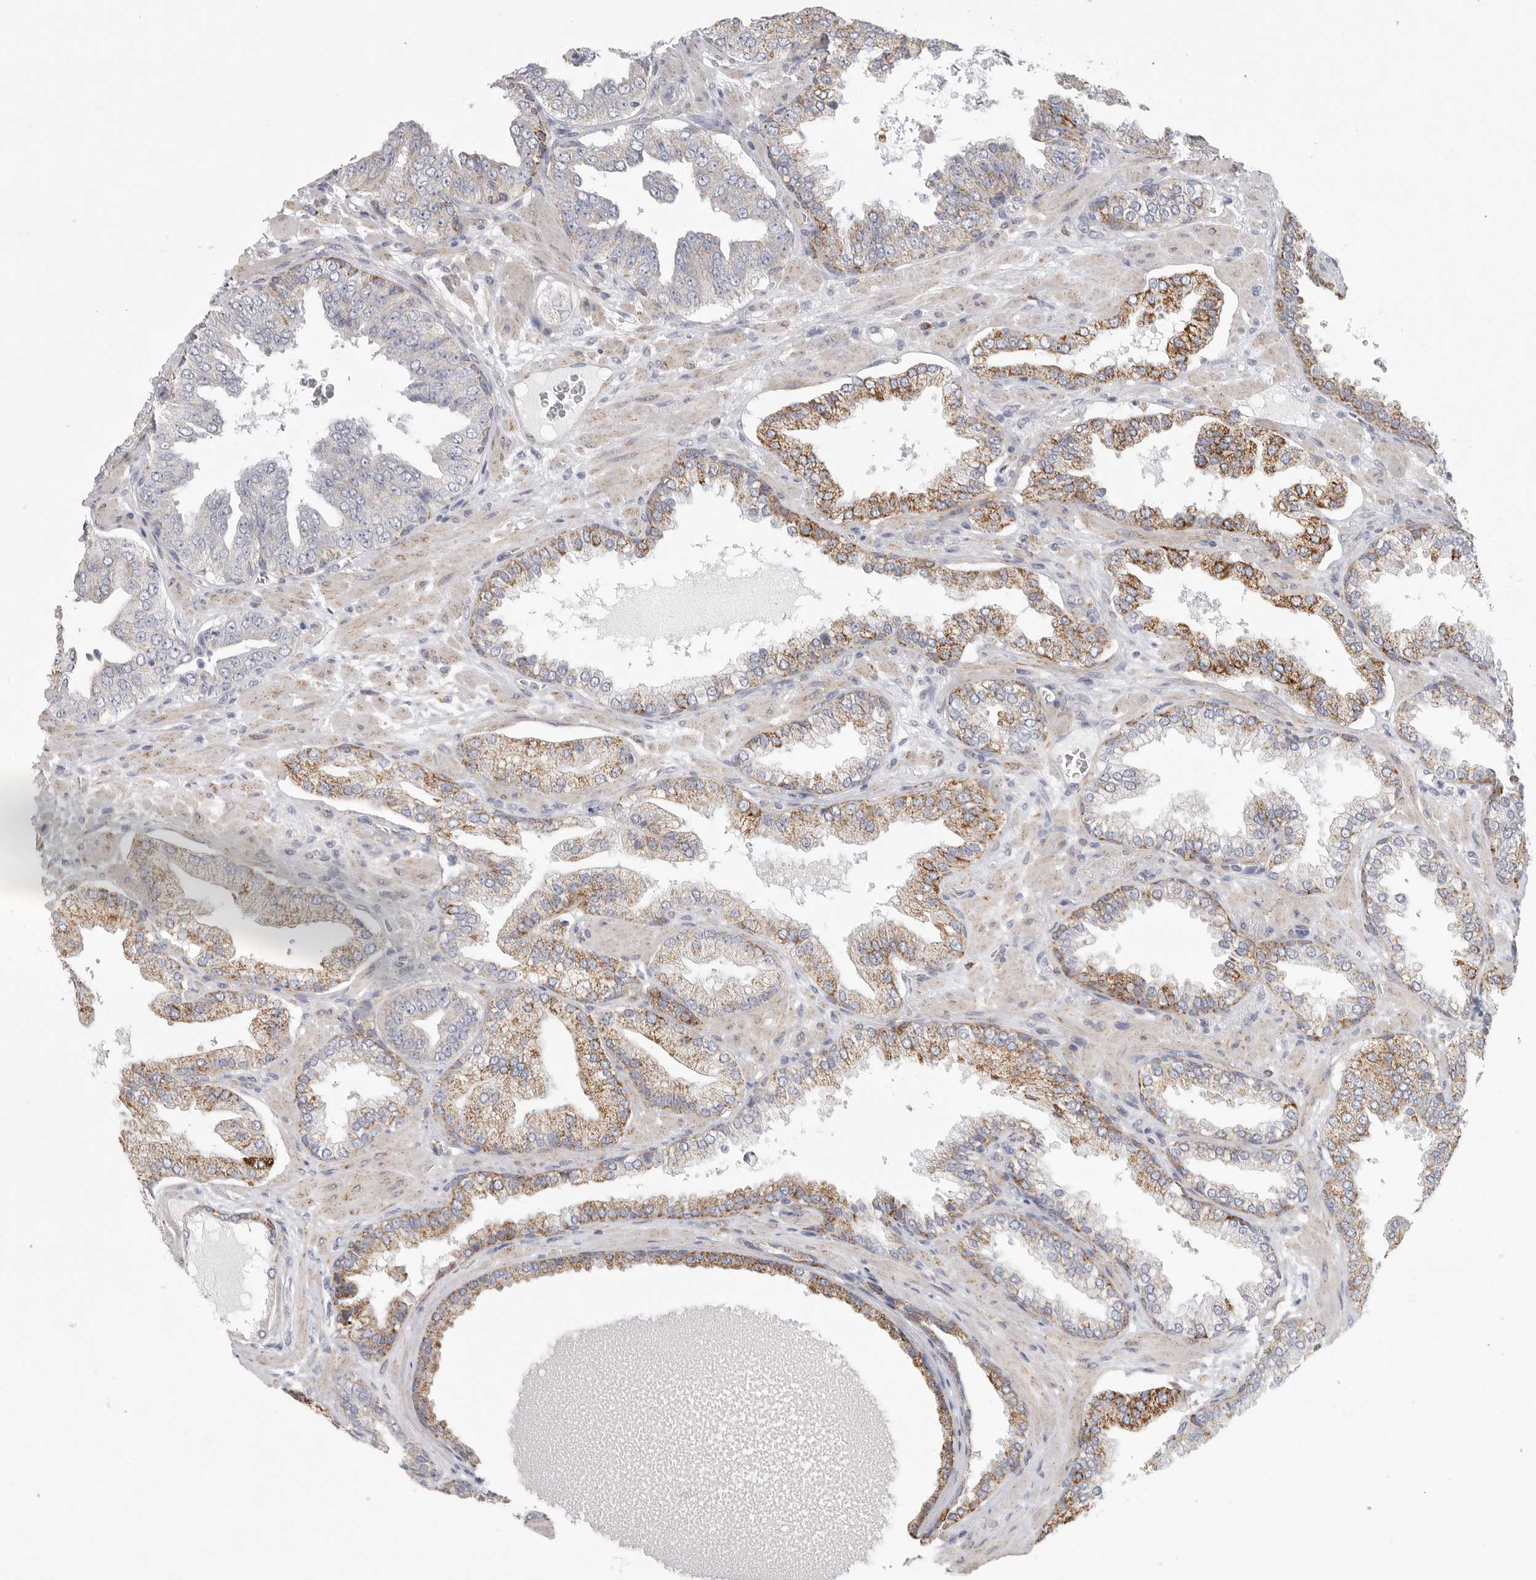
{"staining": {"intensity": "strong", "quantity": "25%-75%", "location": "cytoplasmic/membranous"}, "tissue": "prostate cancer", "cell_type": "Tumor cells", "image_type": "cancer", "snomed": [{"axis": "morphology", "description": "Adenocarcinoma, Low grade"}, {"axis": "topography", "description": "Prostate"}], "caption": "This micrograph displays IHC staining of prostate cancer, with high strong cytoplasmic/membranous positivity in about 25%-75% of tumor cells.", "gene": "ELP3", "patient": {"sex": "male", "age": 62}}